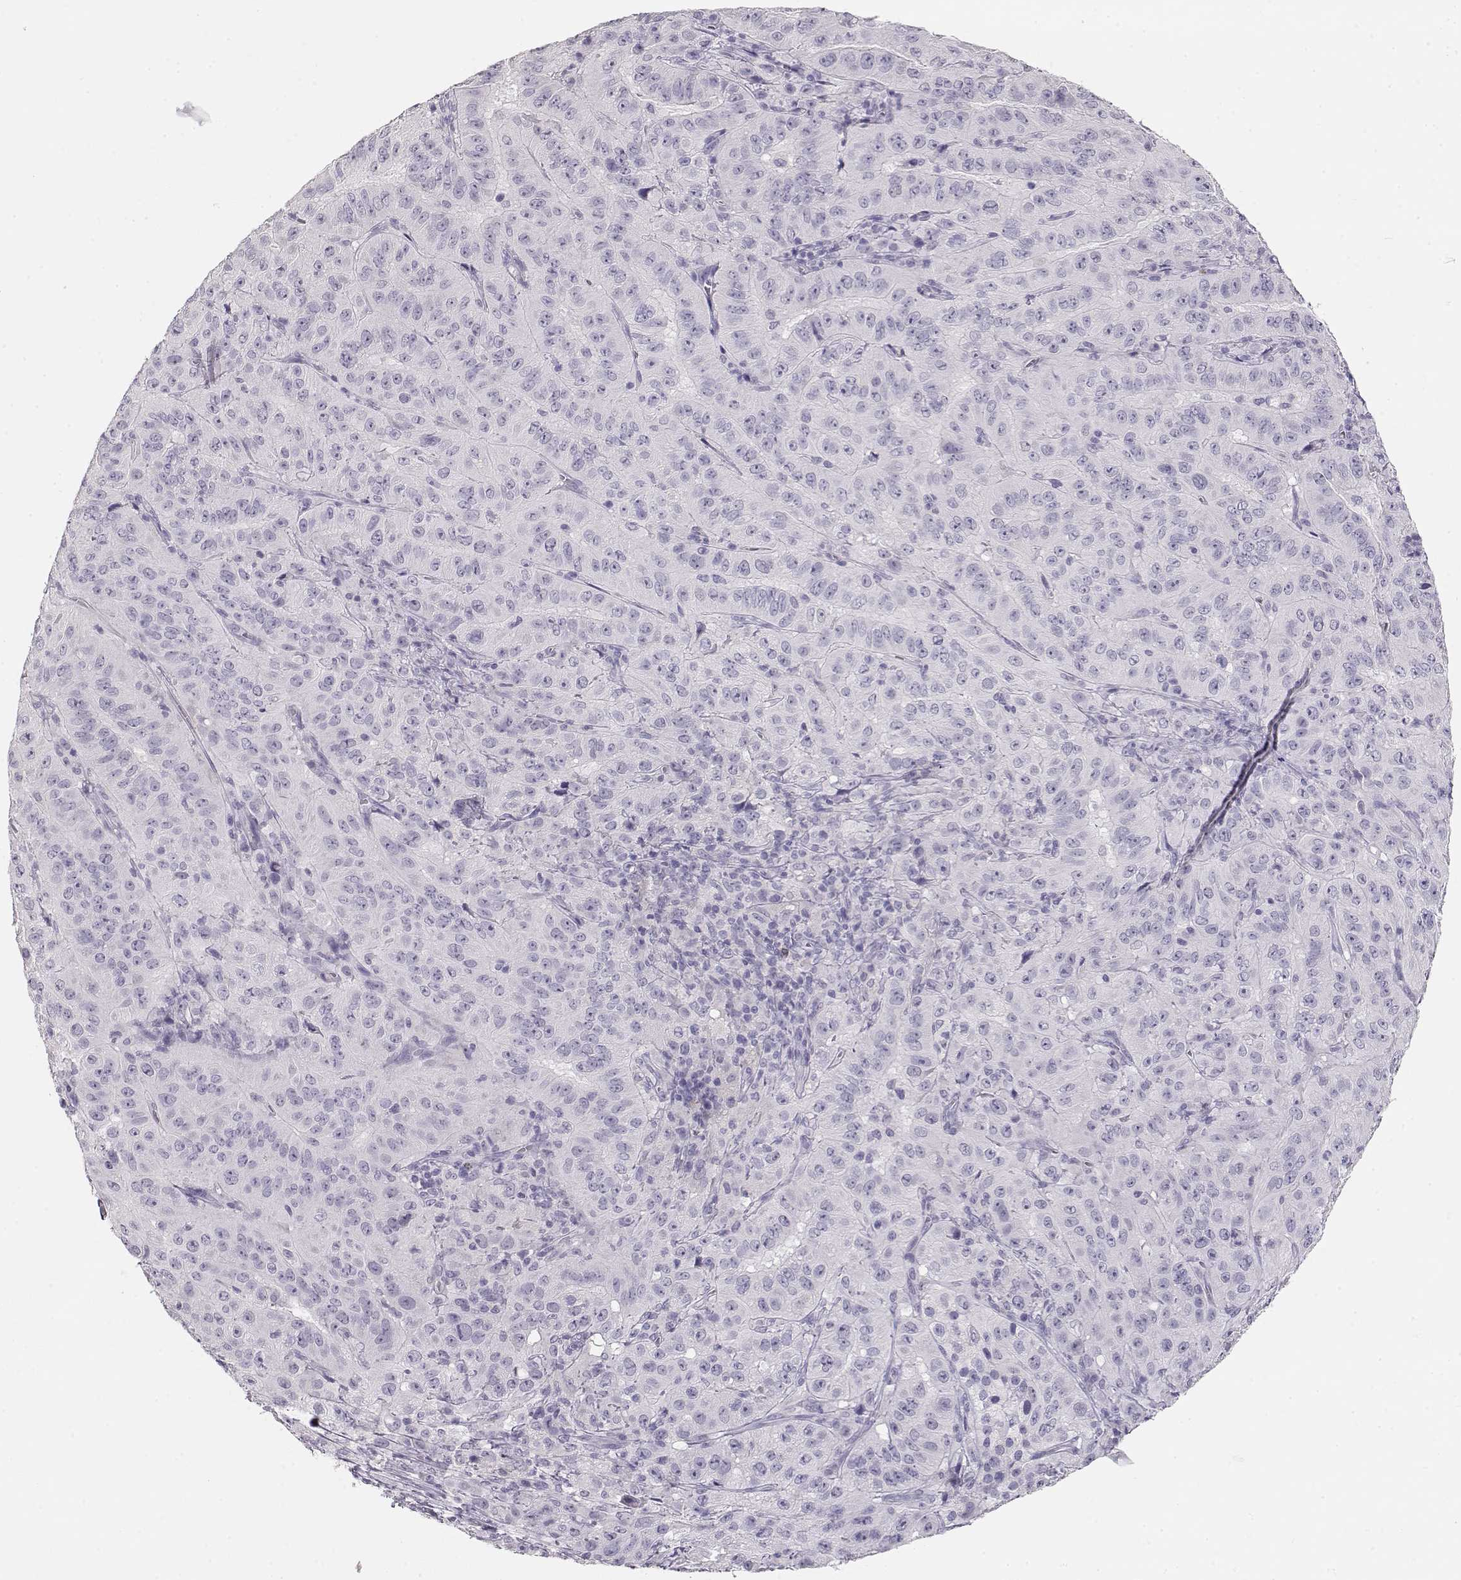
{"staining": {"intensity": "negative", "quantity": "none", "location": "none"}, "tissue": "pancreatic cancer", "cell_type": "Tumor cells", "image_type": "cancer", "snomed": [{"axis": "morphology", "description": "Adenocarcinoma, NOS"}, {"axis": "topography", "description": "Pancreas"}], "caption": "Immunohistochemical staining of human adenocarcinoma (pancreatic) reveals no significant expression in tumor cells. (Immunohistochemistry, brightfield microscopy, high magnification).", "gene": "NUTM1", "patient": {"sex": "male", "age": 63}}